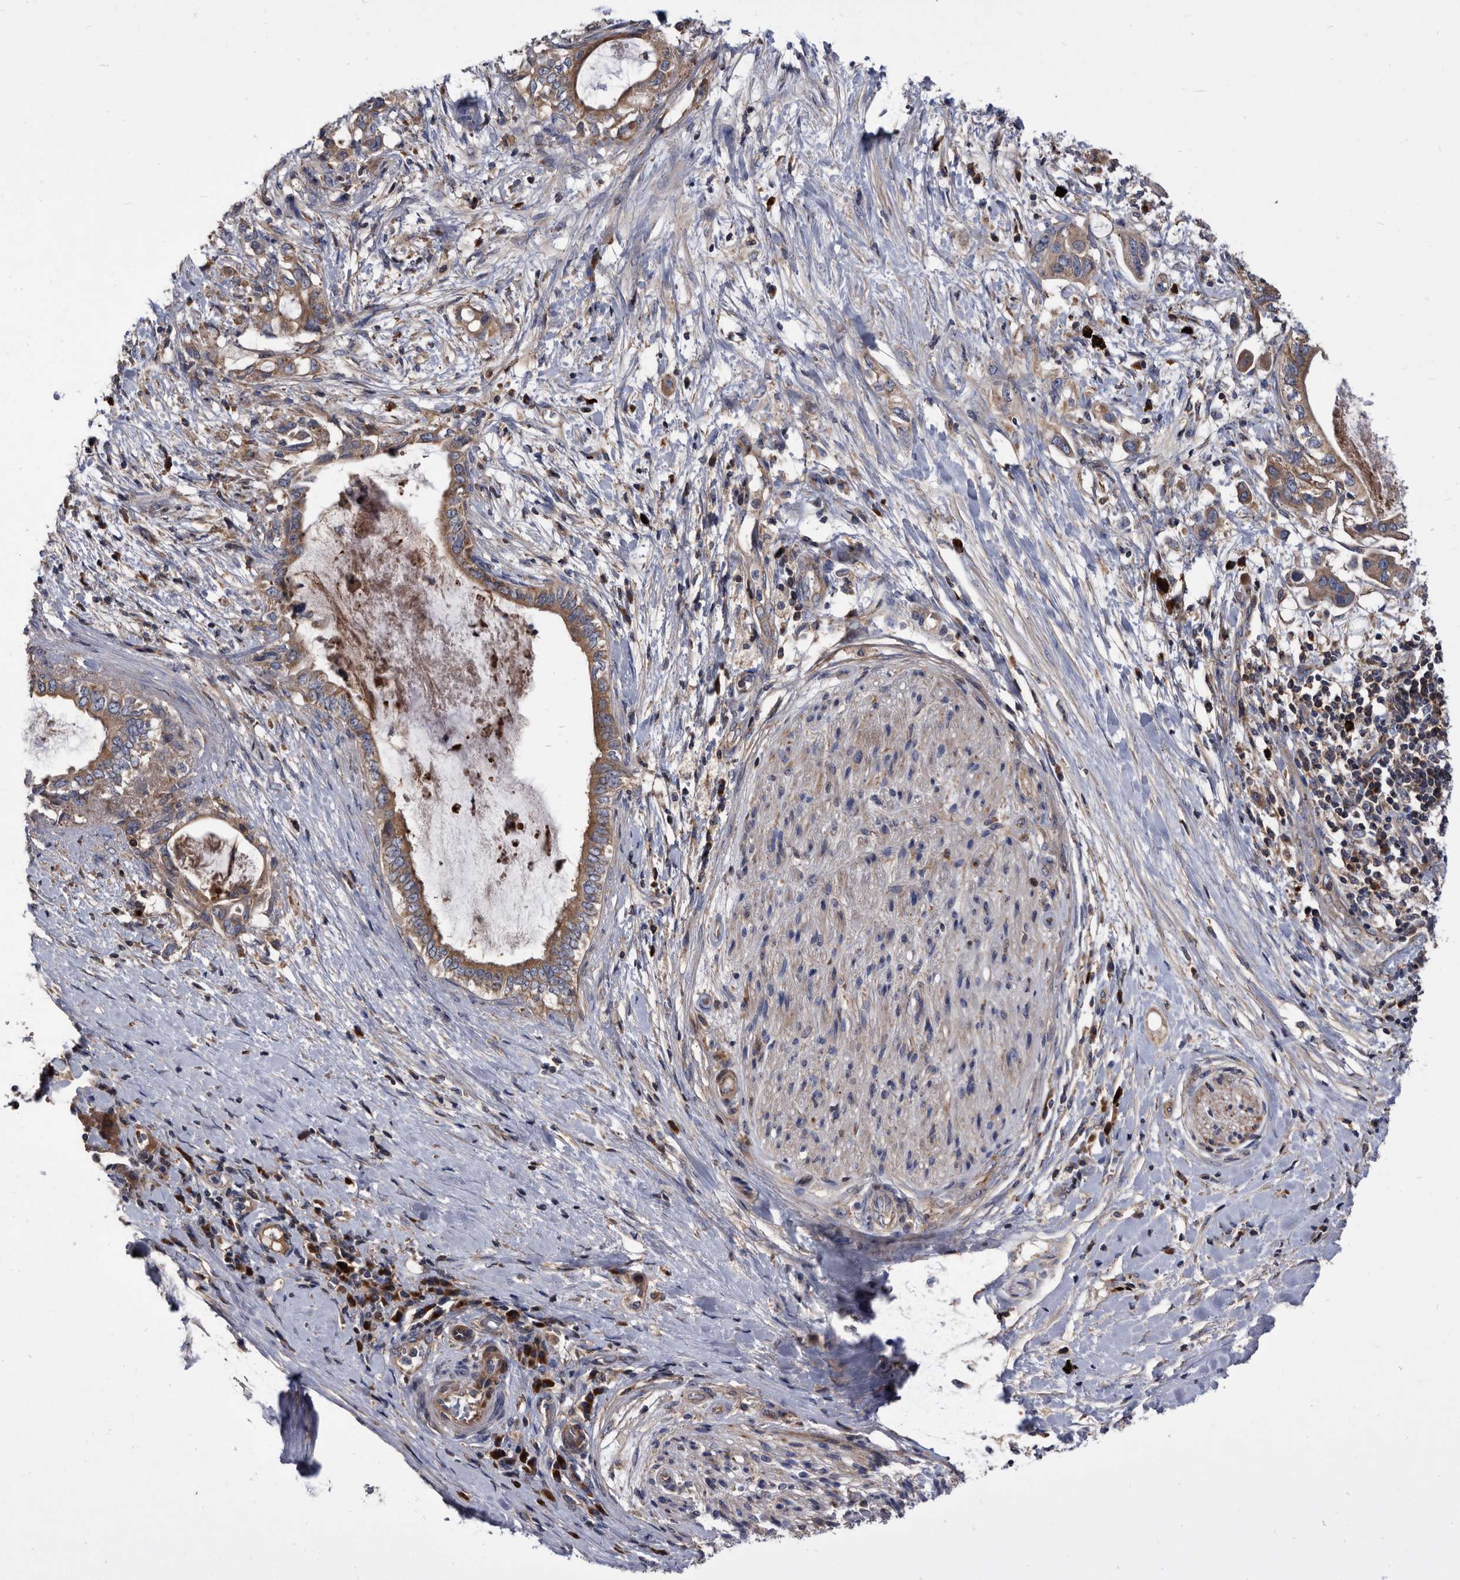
{"staining": {"intensity": "moderate", "quantity": ">75%", "location": "cytoplasmic/membranous"}, "tissue": "pancreatic cancer", "cell_type": "Tumor cells", "image_type": "cancer", "snomed": [{"axis": "morphology", "description": "Adenocarcinoma, NOS"}, {"axis": "topography", "description": "Pancreas"}], "caption": "A histopathology image of human pancreatic cancer (adenocarcinoma) stained for a protein displays moderate cytoplasmic/membranous brown staining in tumor cells.", "gene": "DTNBP1", "patient": {"sex": "female", "age": 56}}